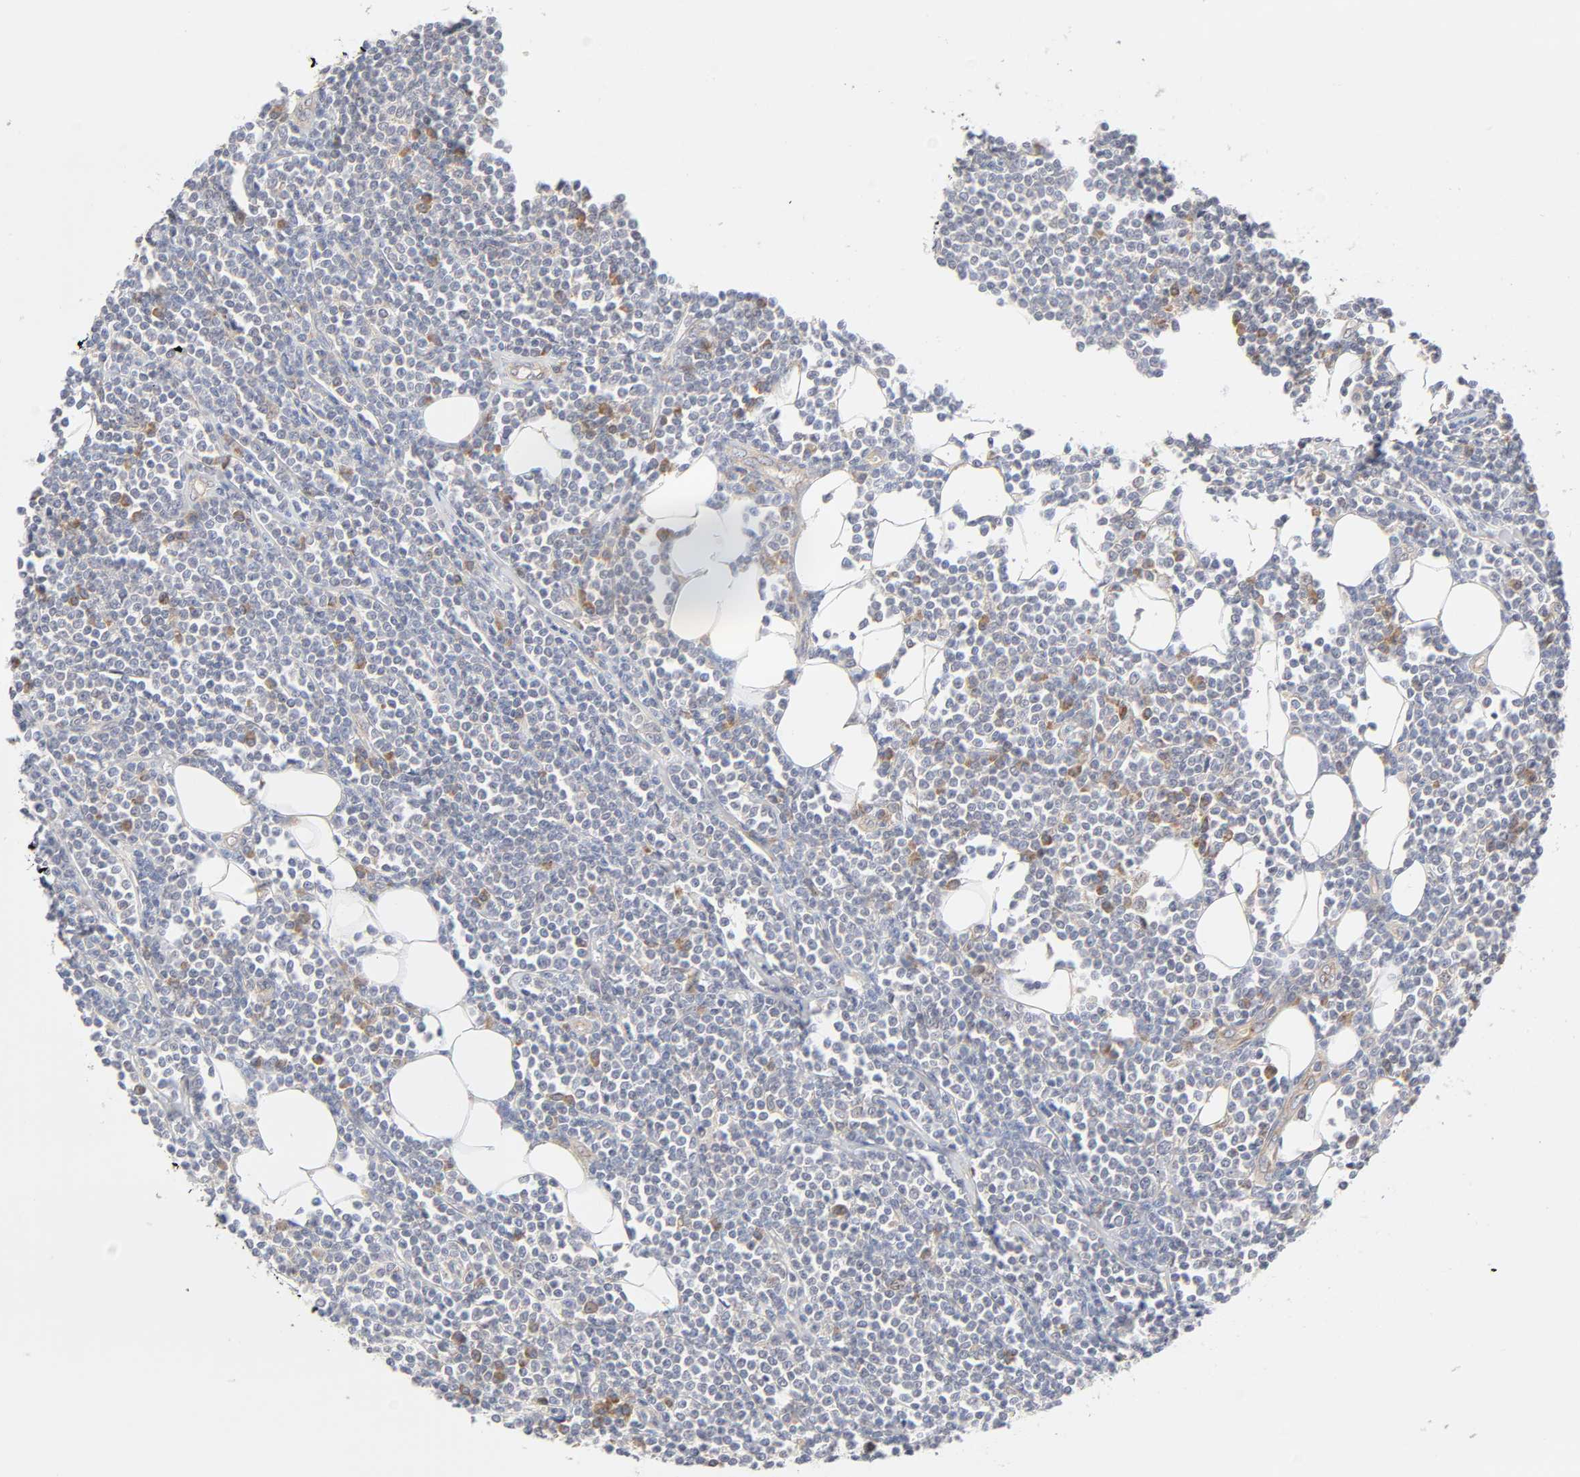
{"staining": {"intensity": "moderate", "quantity": "<25%", "location": "cytoplasmic/membranous"}, "tissue": "lymphoma", "cell_type": "Tumor cells", "image_type": "cancer", "snomed": [{"axis": "morphology", "description": "Malignant lymphoma, non-Hodgkin's type, Low grade"}, {"axis": "topography", "description": "Soft tissue"}], "caption": "A high-resolution image shows IHC staining of lymphoma, which exhibits moderate cytoplasmic/membranous expression in approximately <25% of tumor cells. The protein is shown in brown color, while the nuclei are stained blue.", "gene": "IL4R", "patient": {"sex": "male", "age": 92}}